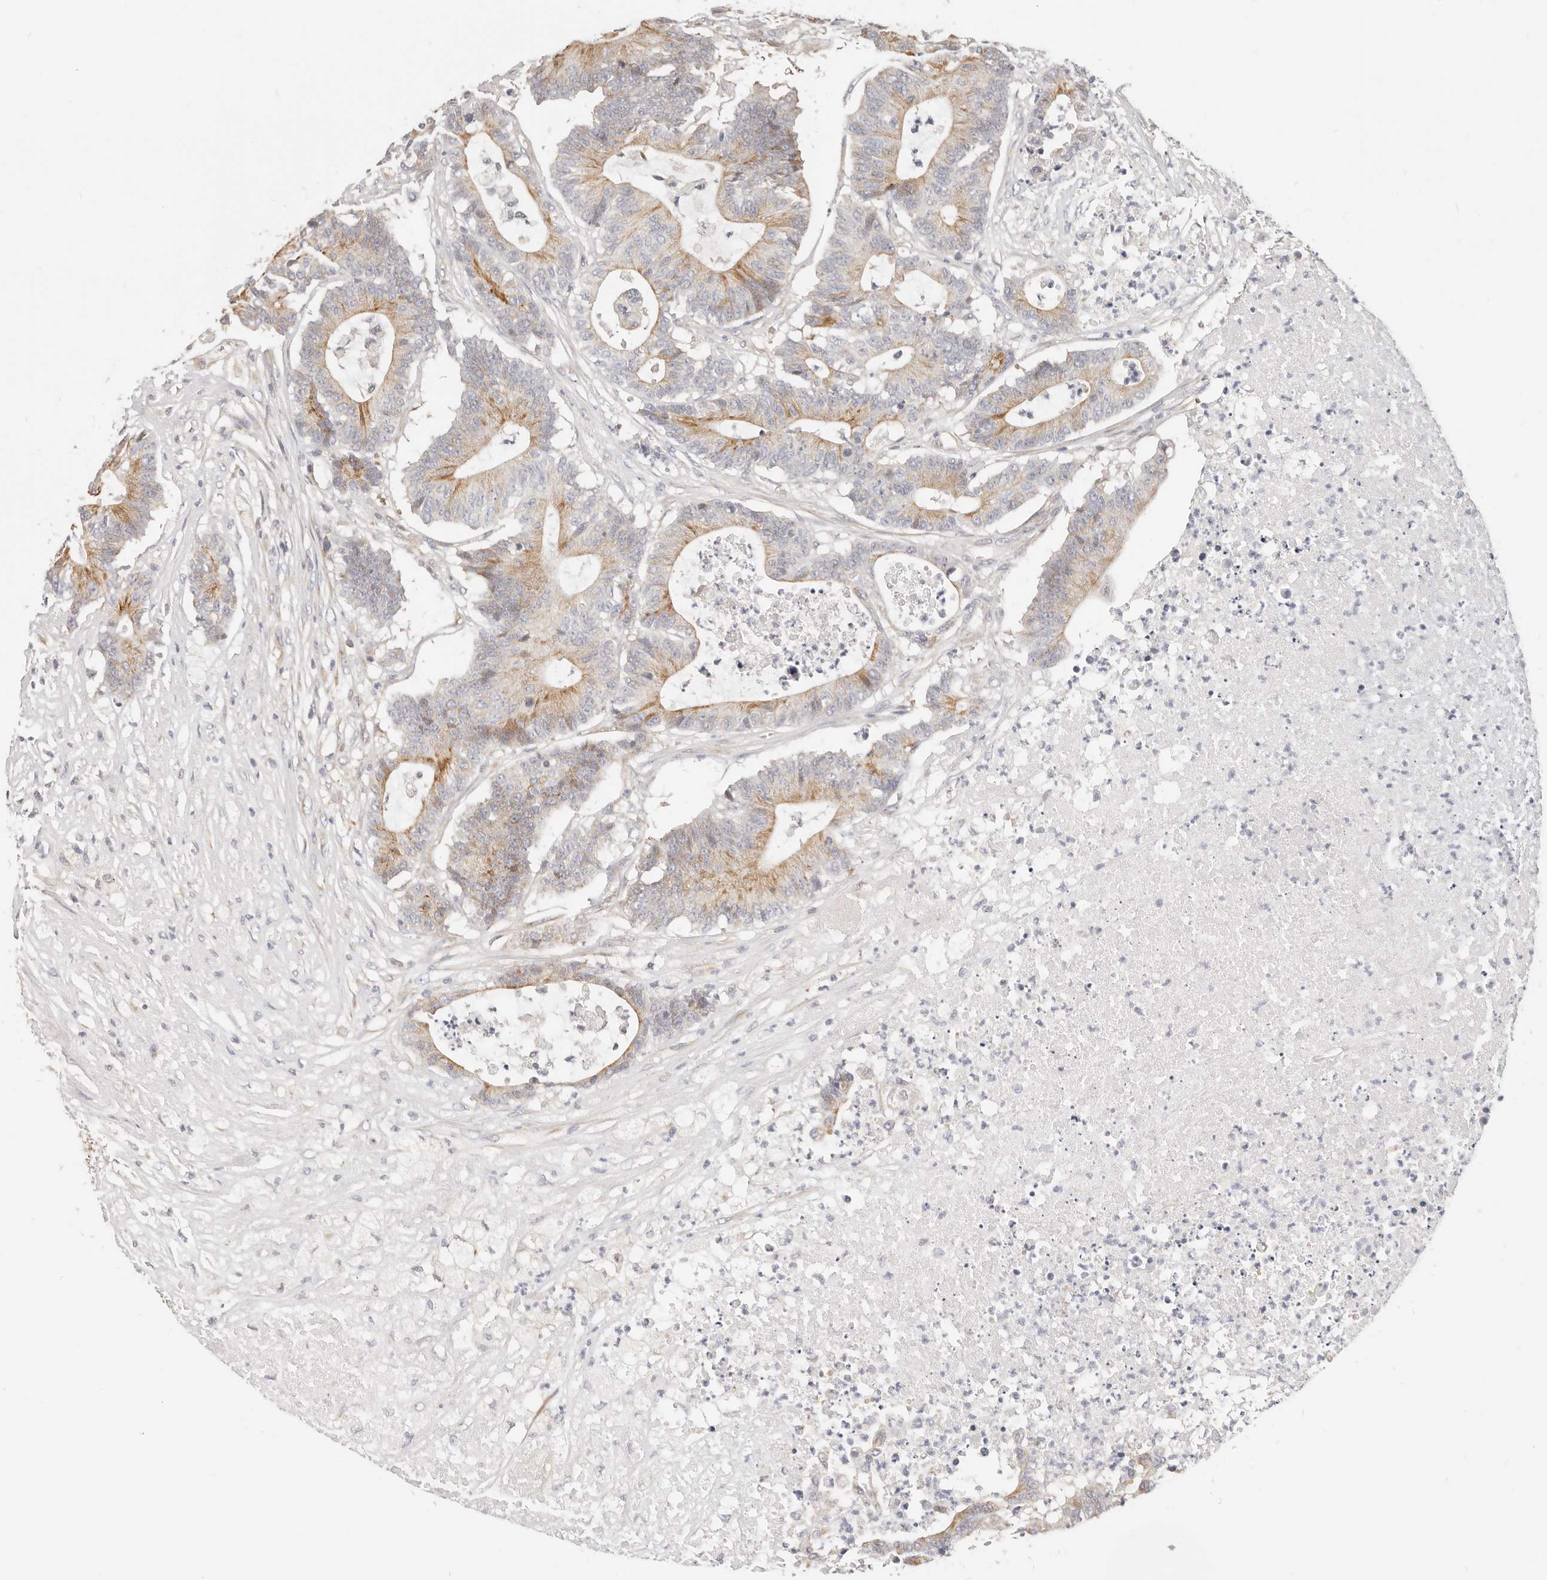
{"staining": {"intensity": "moderate", "quantity": "<25%", "location": "cytoplasmic/membranous"}, "tissue": "colorectal cancer", "cell_type": "Tumor cells", "image_type": "cancer", "snomed": [{"axis": "morphology", "description": "Adenocarcinoma, NOS"}, {"axis": "topography", "description": "Colon"}], "caption": "This histopathology image exhibits colorectal cancer (adenocarcinoma) stained with immunohistochemistry (IHC) to label a protein in brown. The cytoplasmic/membranous of tumor cells show moderate positivity for the protein. Nuclei are counter-stained blue.", "gene": "DTNBP1", "patient": {"sex": "female", "age": 84}}